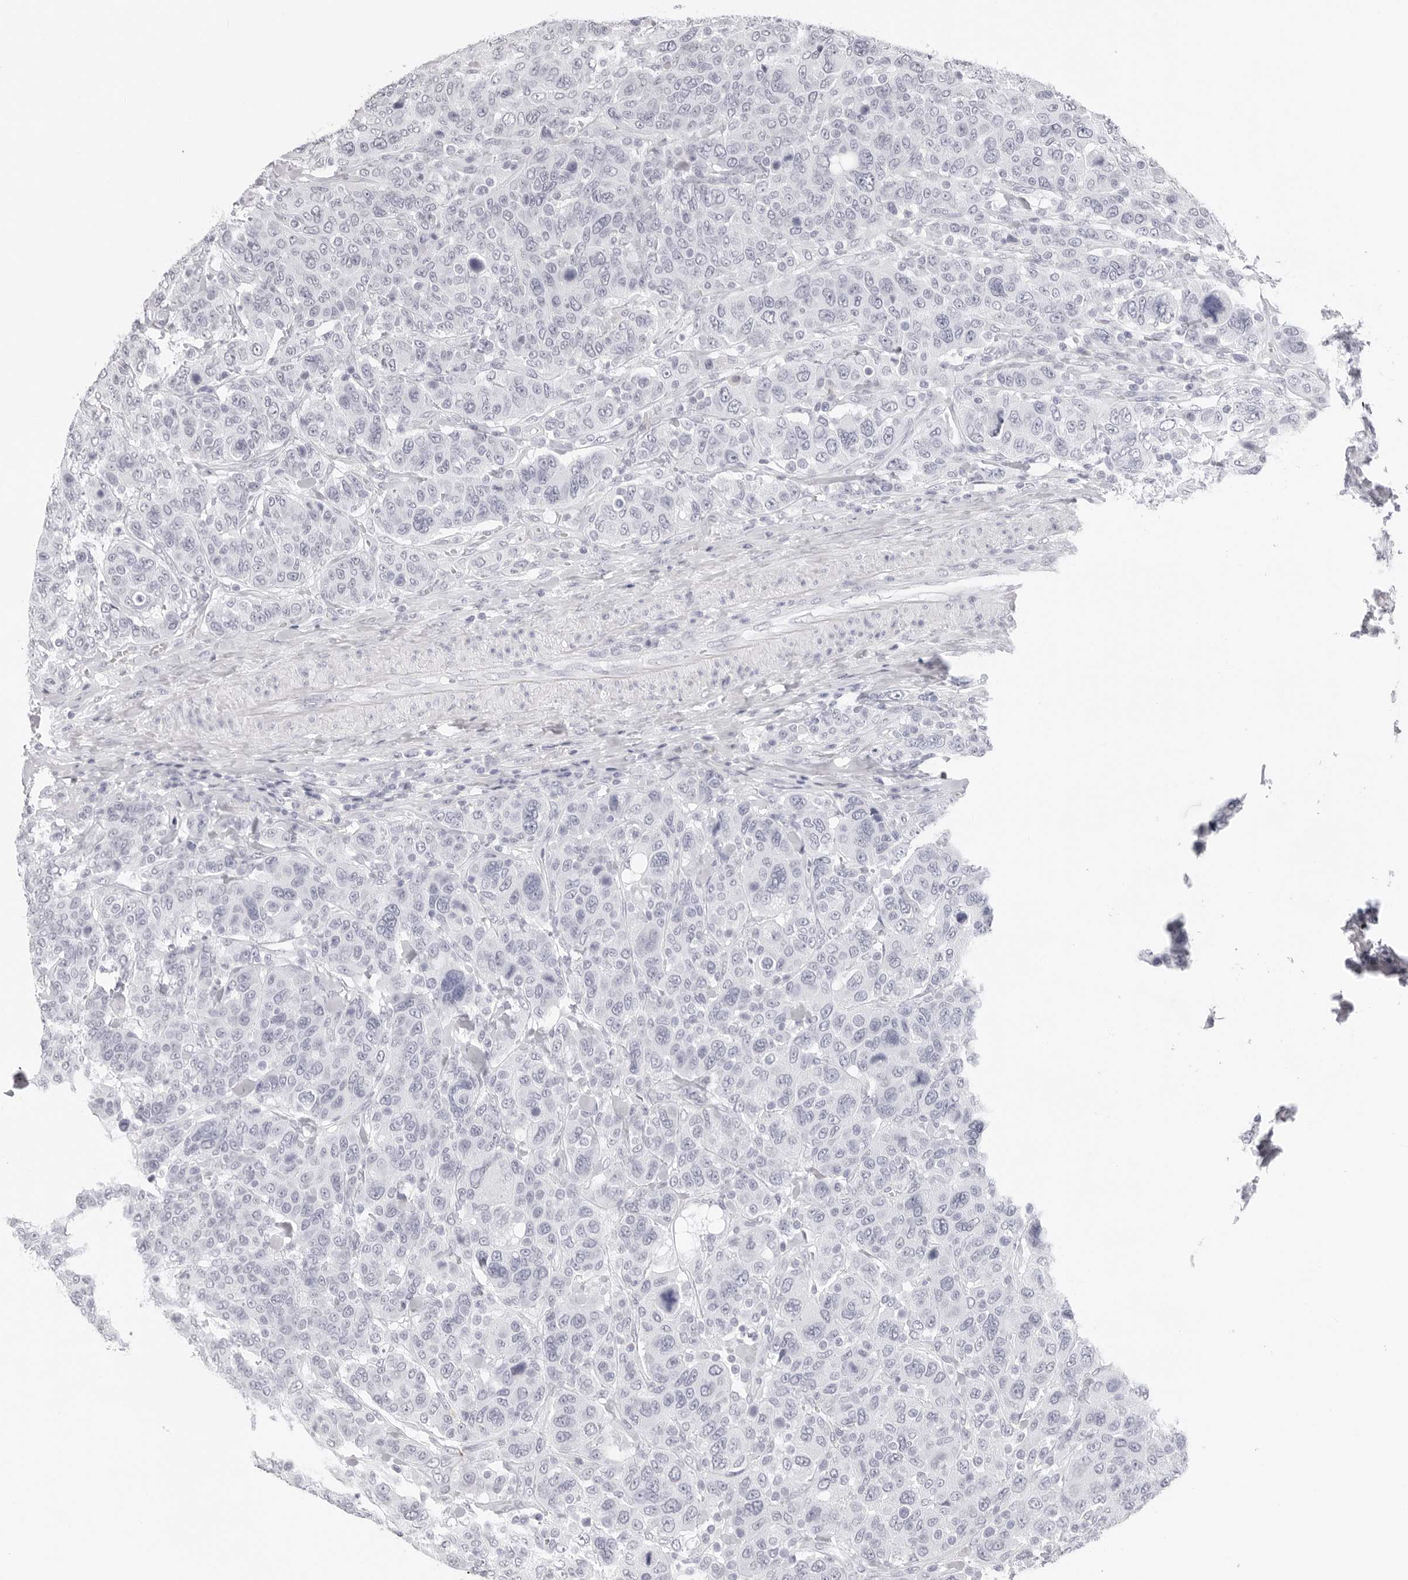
{"staining": {"intensity": "negative", "quantity": "none", "location": "none"}, "tissue": "breast cancer", "cell_type": "Tumor cells", "image_type": "cancer", "snomed": [{"axis": "morphology", "description": "Duct carcinoma"}, {"axis": "topography", "description": "Breast"}], "caption": "Breast invasive ductal carcinoma was stained to show a protein in brown. There is no significant staining in tumor cells. The staining is performed using DAB brown chromogen with nuclei counter-stained in using hematoxylin.", "gene": "CST5", "patient": {"sex": "female", "age": 37}}